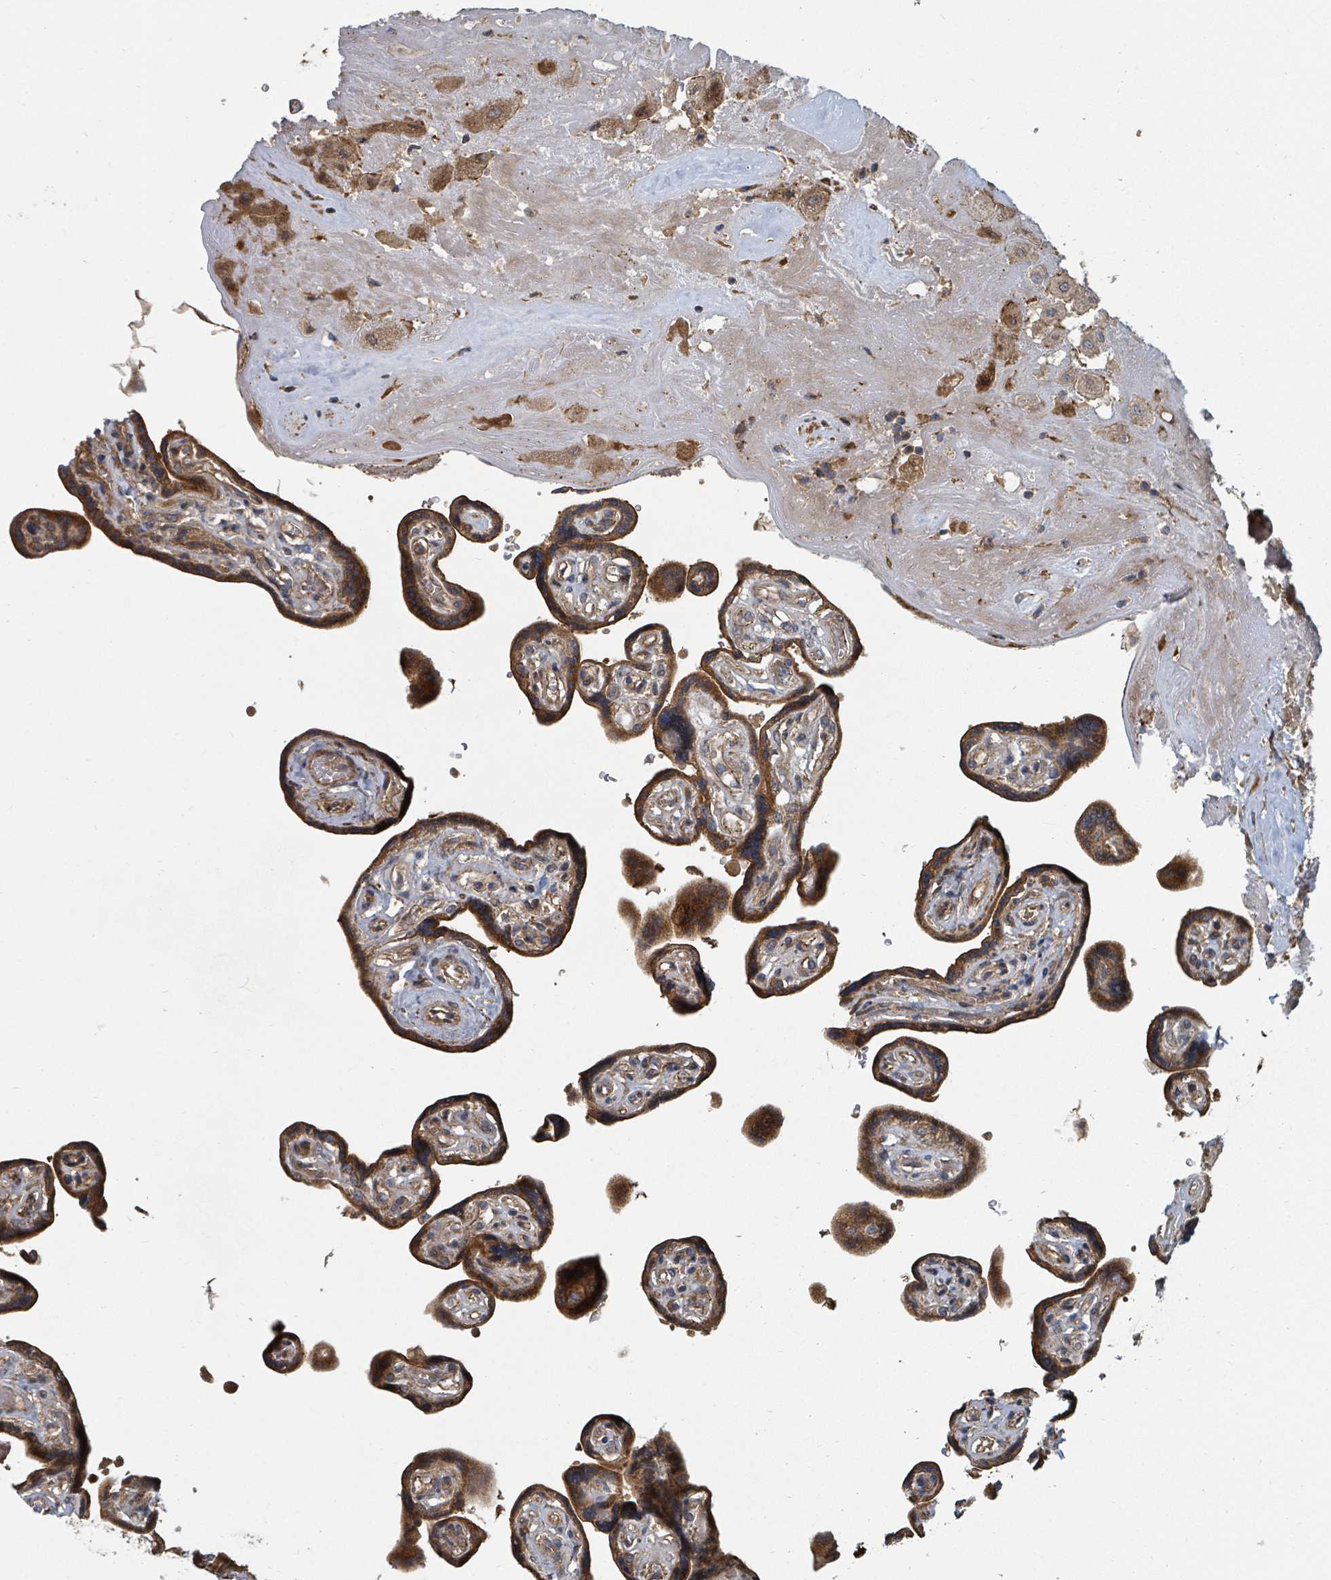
{"staining": {"intensity": "moderate", "quantity": ">75%", "location": "cytoplasmic/membranous"}, "tissue": "placenta", "cell_type": "Decidual cells", "image_type": "normal", "snomed": [{"axis": "morphology", "description": "Normal tissue, NOS"}, {"axis": "topography", "description": "Placenta"}], "caption": "A brown stain highlights moderate cytoplasmic/membranous staining of a protein in decidual cells of unremarkable human placenta. (DAB (3,3'-diaminobenzidine) = brown stain, brightfield microscopy at high magnification).", "gene": "DPM1", "patient": {"sex": "female", "age": 32}}